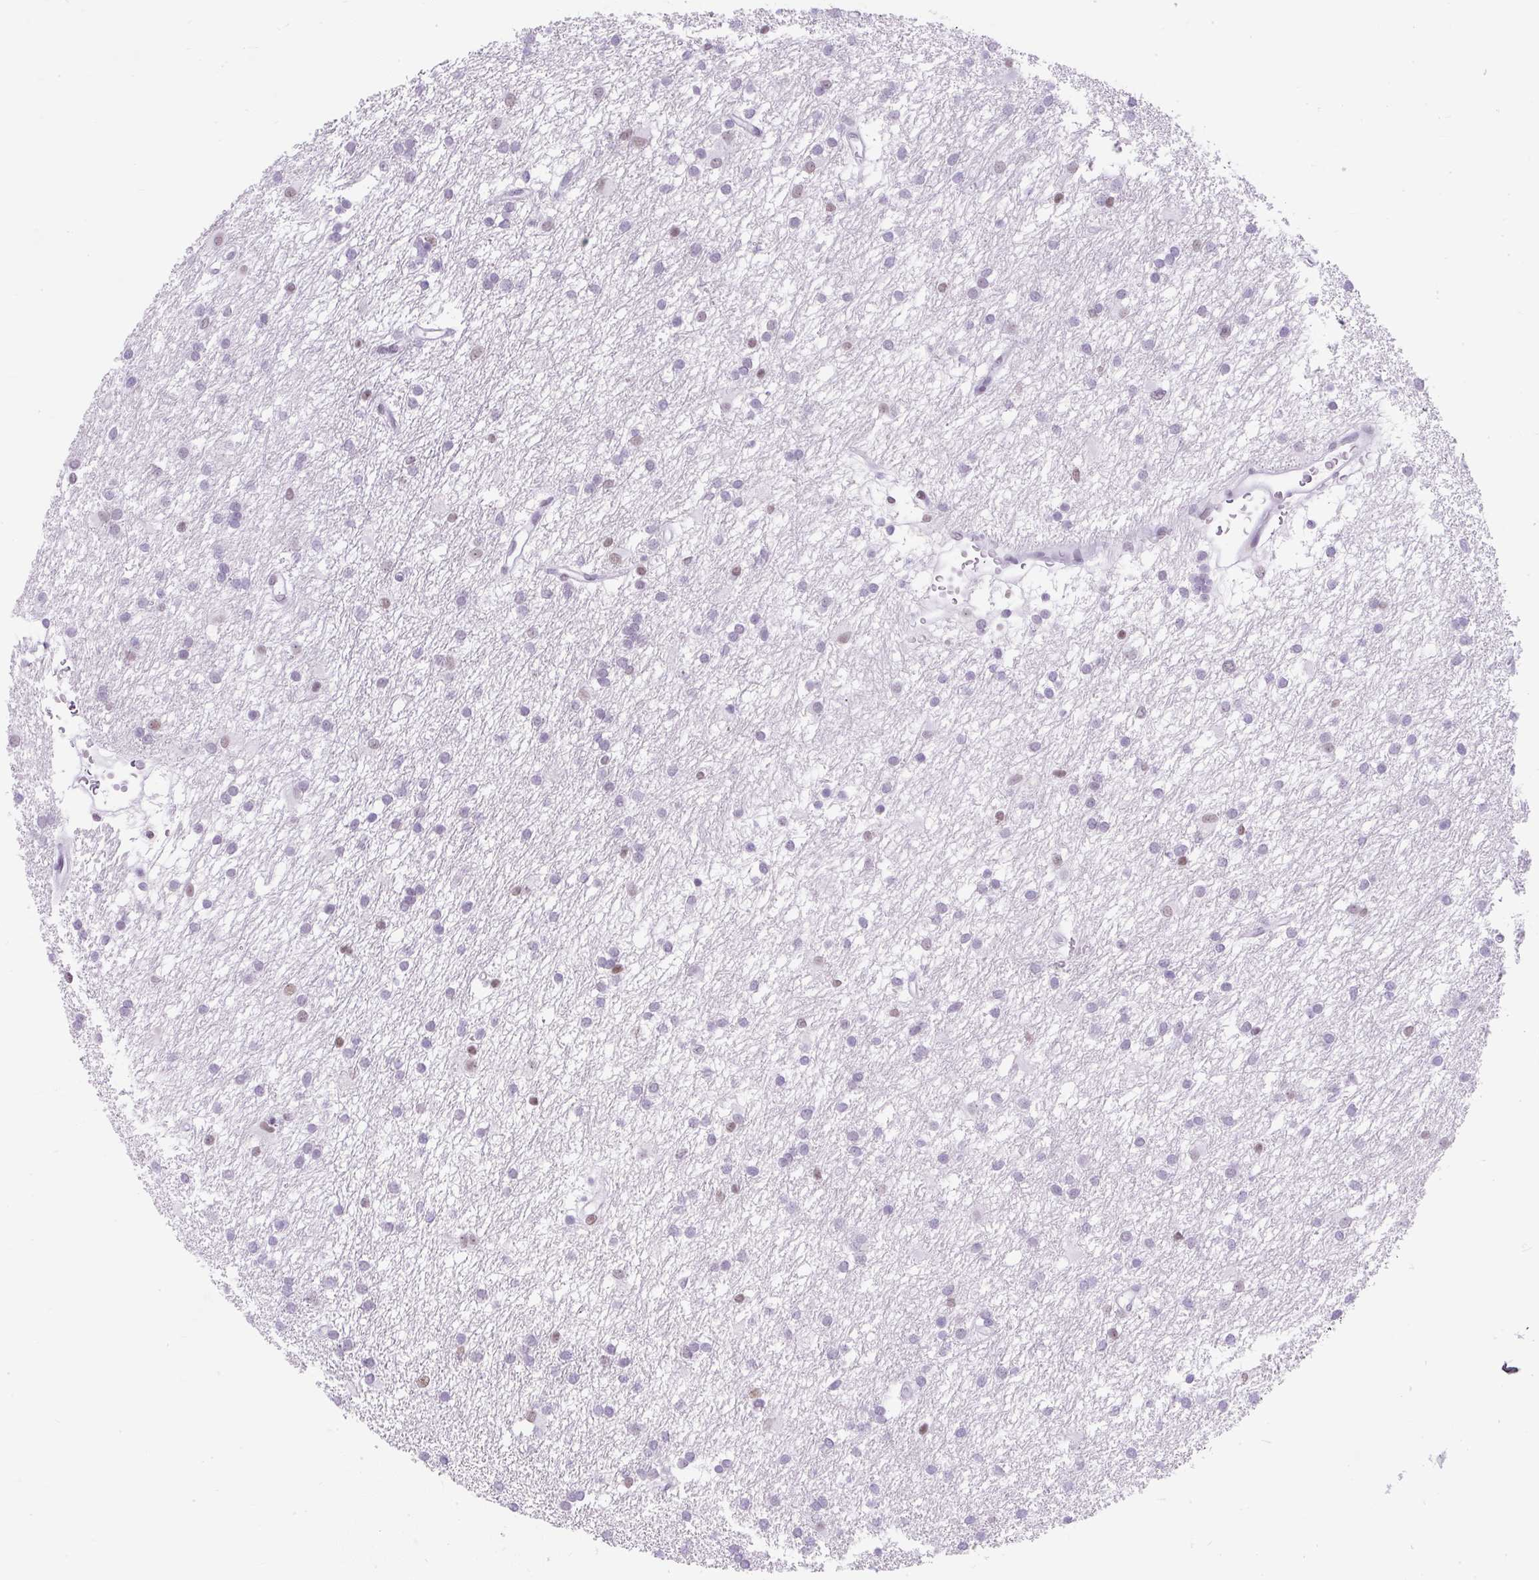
{"staining": {"intensity": "negative", "quantity": "none", "location": "none"}, "tissue": "glioma", "cell_type": "Tumor cells", "image_type": "cancer", "snomed": [{"axis": "morphology", "description": "Glioma, malignant, High grade"}, {"axis": "topography", "description": "Brain"}], "caption": "Human glioma stained for a protein using immunohistochemistry (IHC) demonstrates no staining in tumor cells.", "gene": "PLCXD2", "patient": {"sex": "male", "age": 77}}